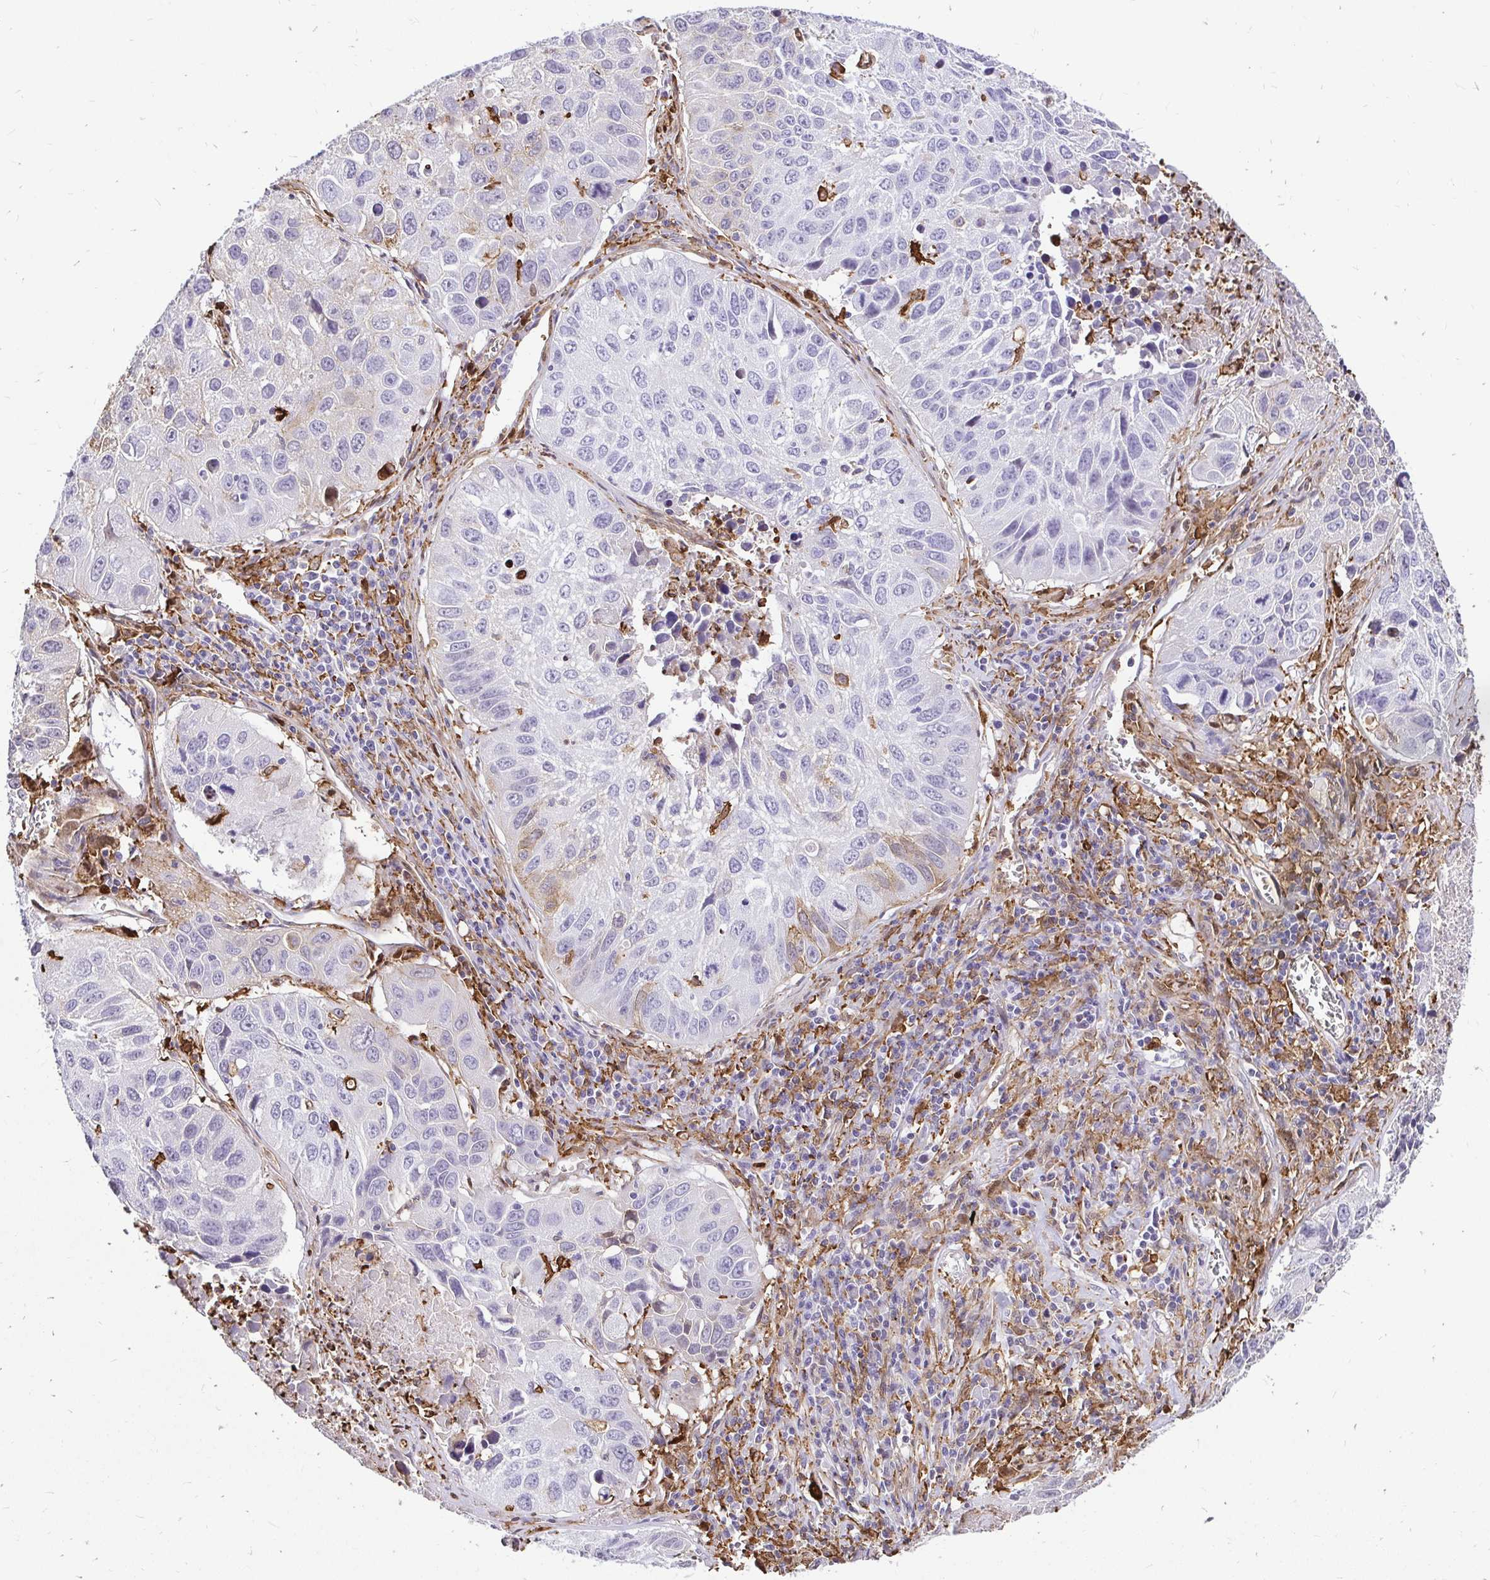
{"staining": {"intensity": "moderate", "quantity": "<25%", "location": "cytoplasmic/membranous"}, "tissue": "lung cancer", "cell_type": "Tumor cells", "image_type": "cancer", "snomed": [{"axis": "morphology", "description": "Squamous cell carcinoma, NOS"}, {"axis": "topography", "description": "Lung"}], "caption": "IHC micrograph of neoplastic tissue: human lung cancer stained using IHC reveals low levels of moderate protein expression localized specifically in the cytoplasmic/membranous of tumor cells, appearing as a cytoplasmic/membranous brown color.", "gene": "GSN", "patient": {"sex": "female", "age": 61}}